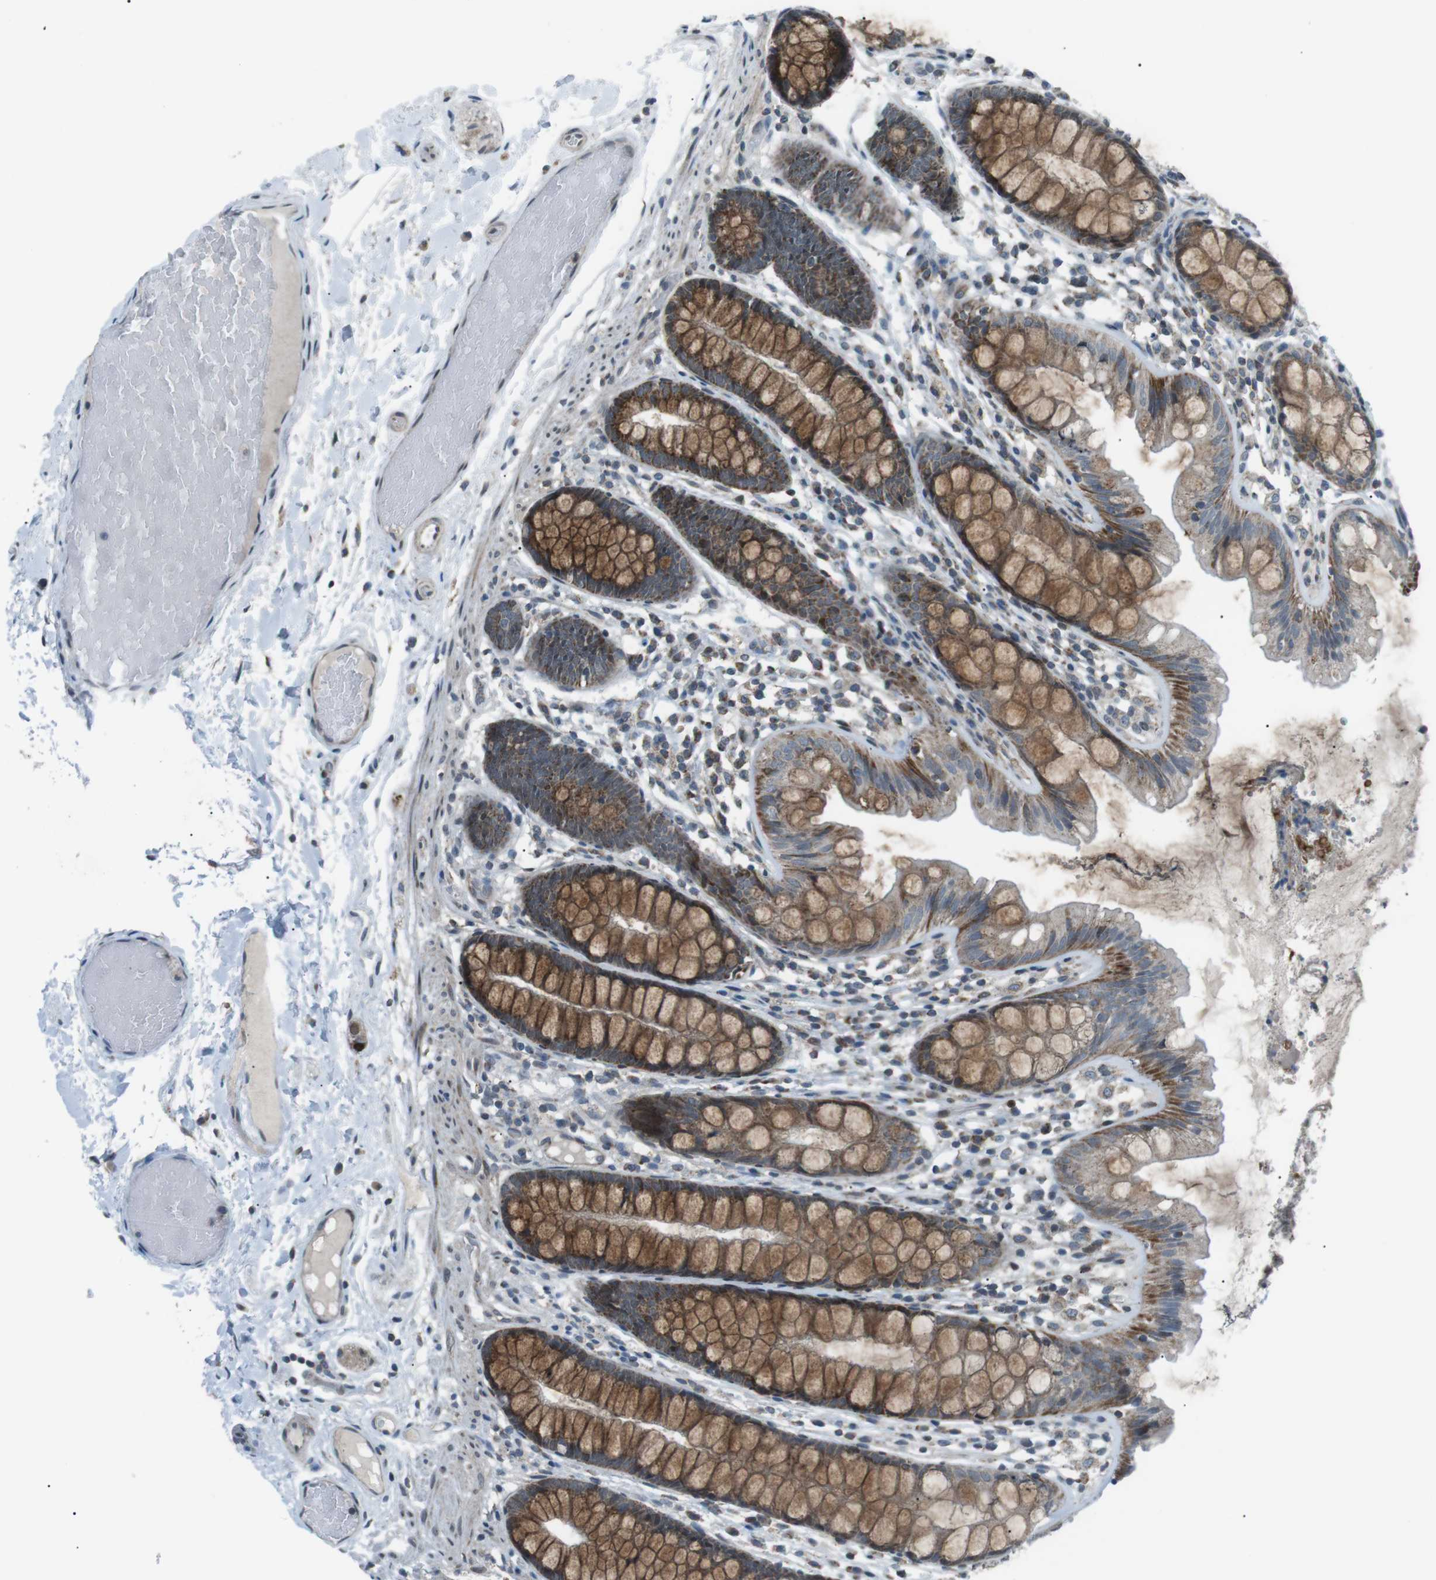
{"staining": {"intensity": "negative", "quantity": "none", "location": "none"}, "tissue": "colon", "cell_type": "Endothelial cells", "image_type": "normal", "snomed": [{"axis": "morphology", "description": "Normal tissue, NOS"}, {"axis": "topography", "description": "Colon"}], "caption": "IHC micrograph of normal colon: human colon stained with DAB exhibits no significant protein positivity in endothelial cells. Nuclei are stained in blue.", "gene": "ARID5B", "patient": {"sex": "female", "age": 56}}